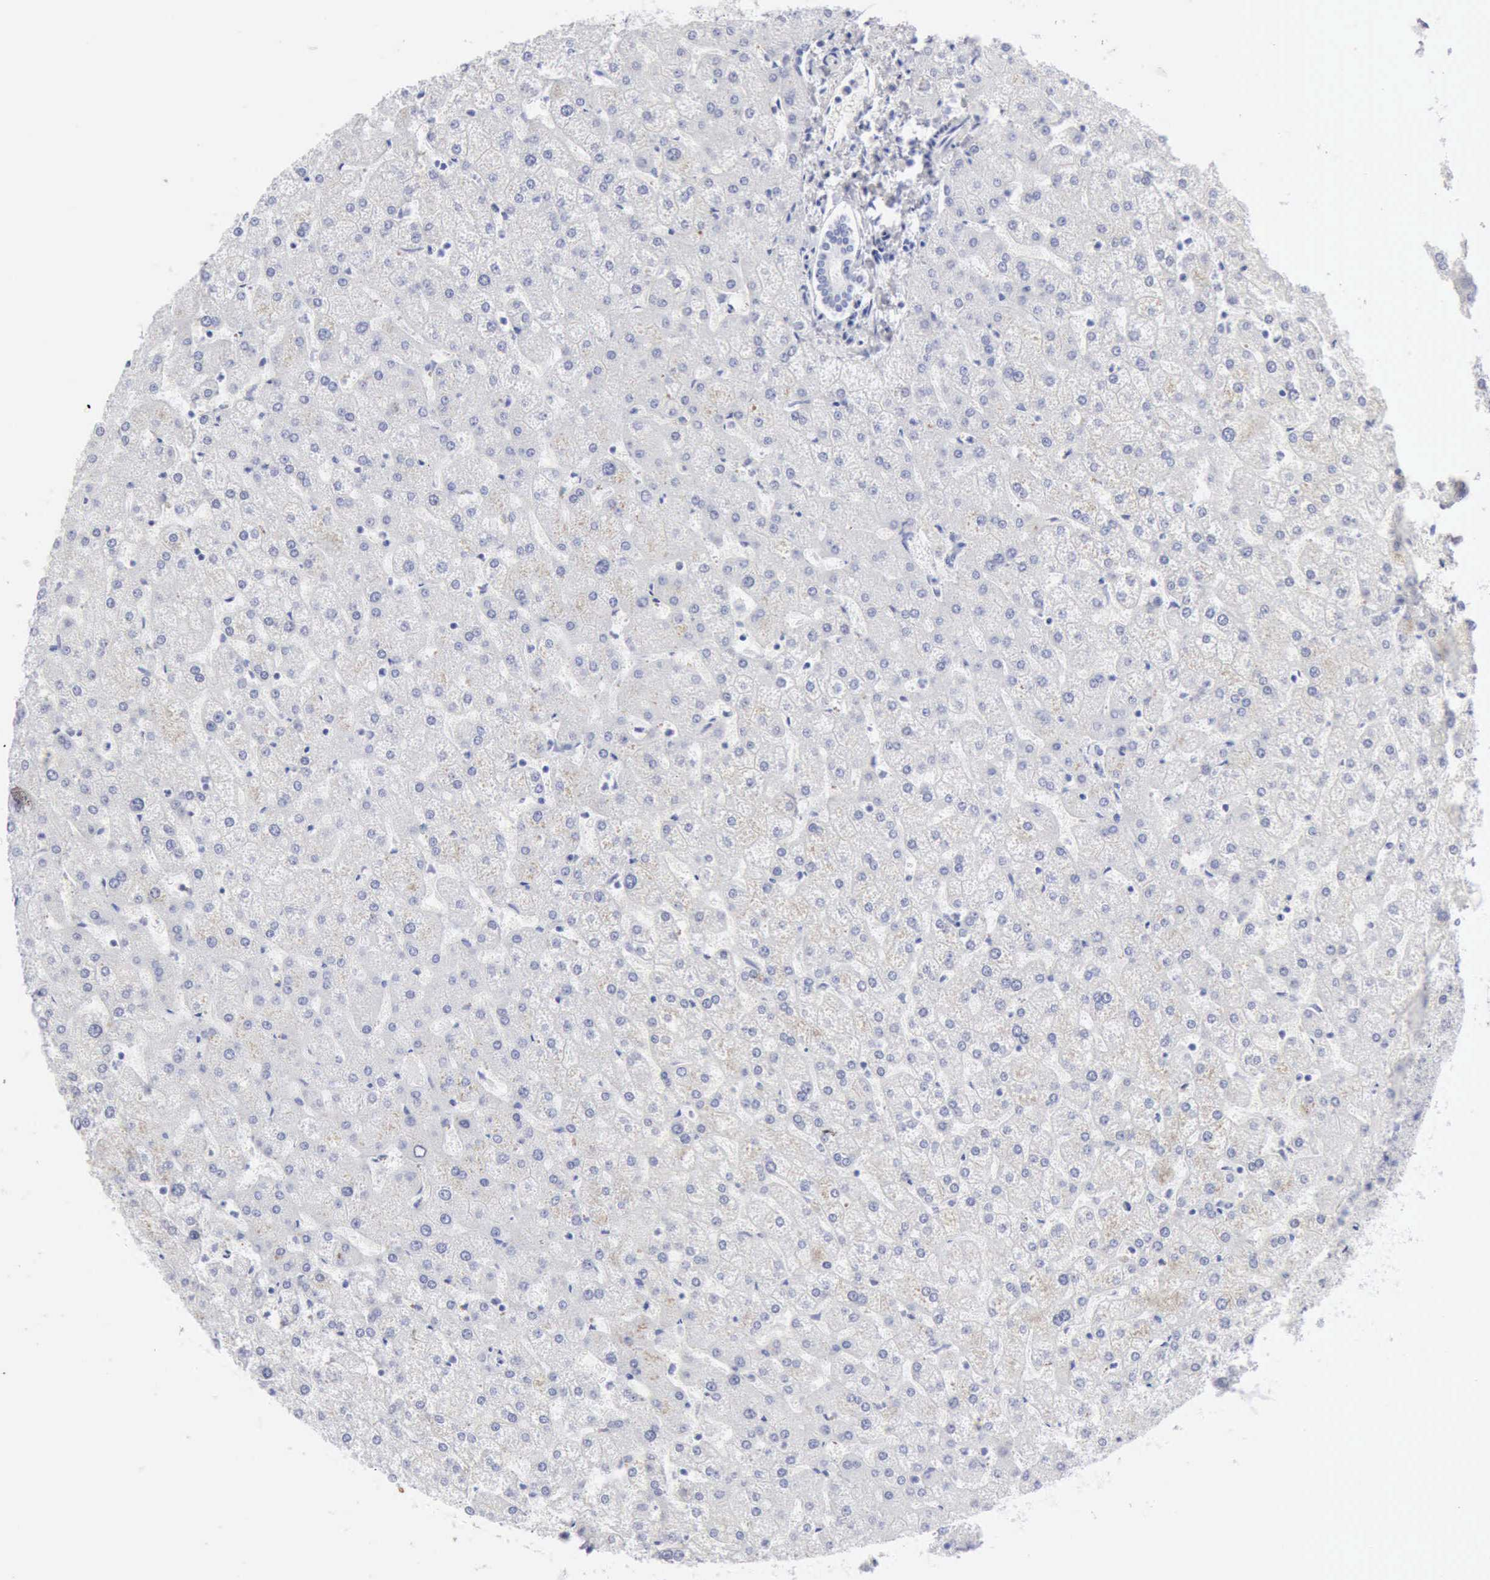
{"staining": {"intensity": "negative", "quantity": "none", "location": "none"}, "tissue": "liver", "cell_type": "Cholangiocytes", "image_type": "normal", "snomed": [{"axis": "morphology", "description": "Normal tissue, NOS"}, {"axis": "topography", "description": "Liver"}], "caption": "Photomicrograph shows no significant protein staining in cholangiocytes of normal liver. (DAB immunohistochemistry visualized using brightfield microscopy, high magnification).", "gene": "KRT5", "patient": {"sex": "female", "age": 32}}